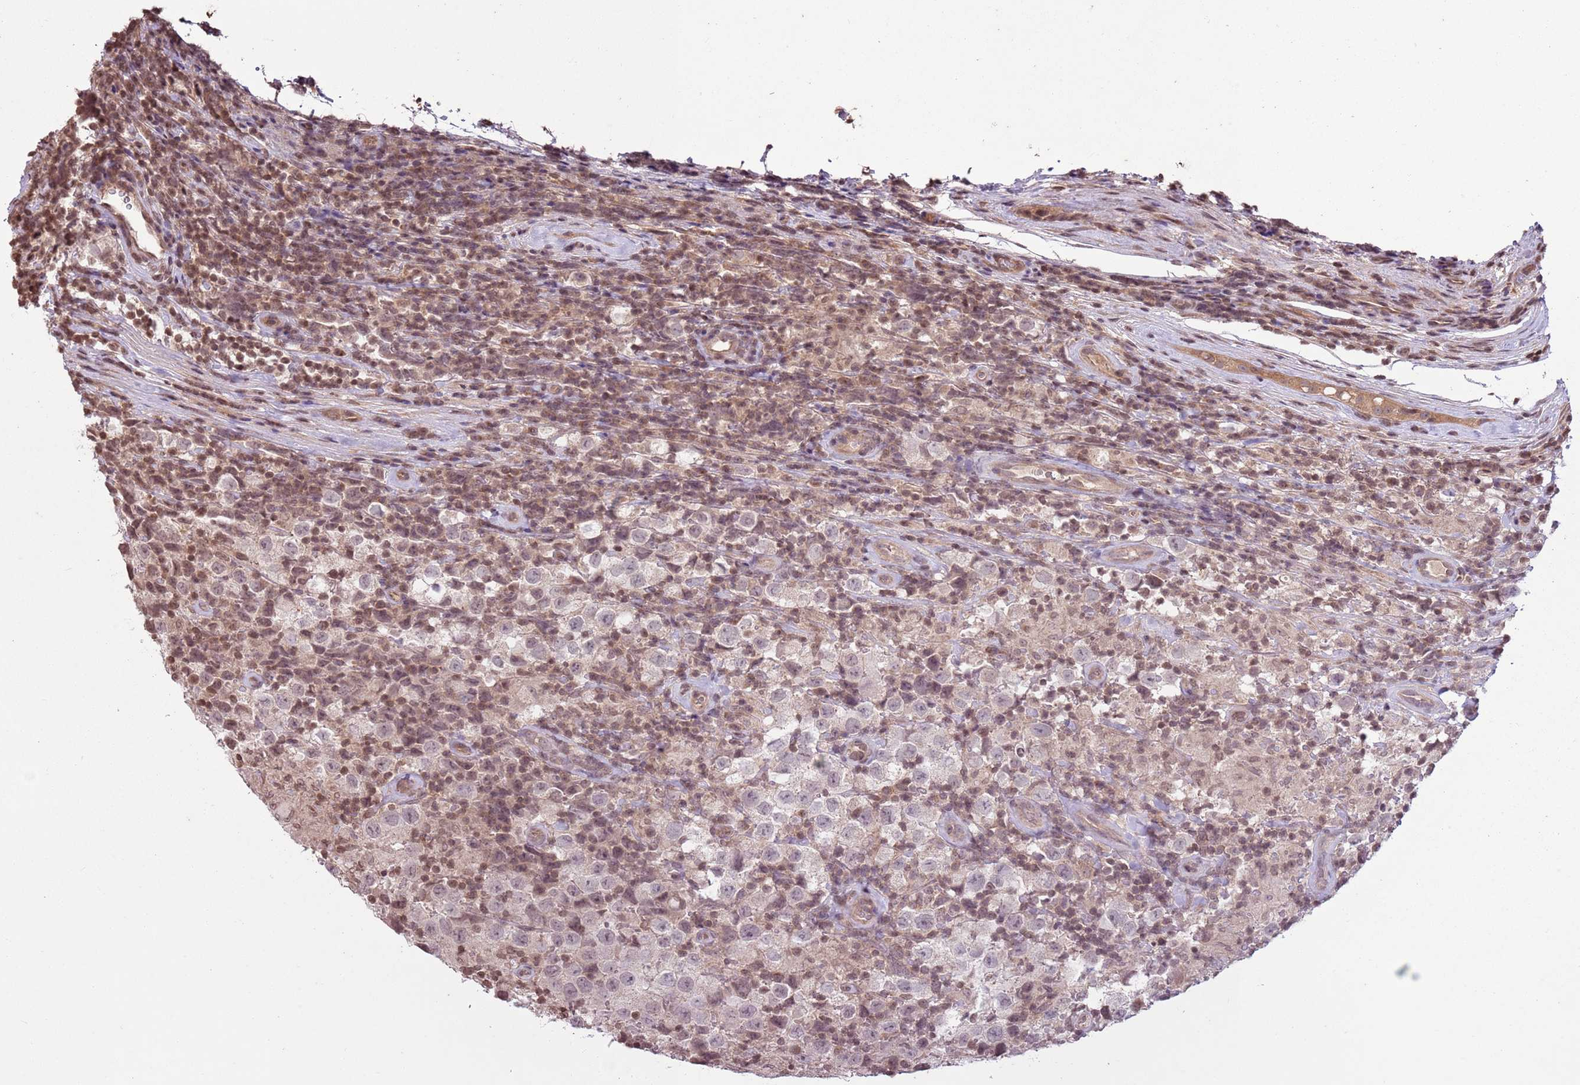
{"staining": {"intensity": "negative", "quantity": "none", "location": "none"}, "tissue": "testis cancer", "cell_type": "Tumor cells", "image_type": "cancer", "snomed": [{"axis": "morphology", "description": "Seminoma, NOS"}, {"axis": "morphology", "description": "Carcinoma, Embryonal, NOS"}, {"axis": "topography", "description": "Testis"}], "caption": "Testis embryonal carcinoma was stained to show a protein in brown. There is no significant expression in tumor cells. (Brightfield microscopy of DAB immunohistochemistry at high magnification).", "gene": "CAPN9", "patient": {"sex": "male", "age": 41}}